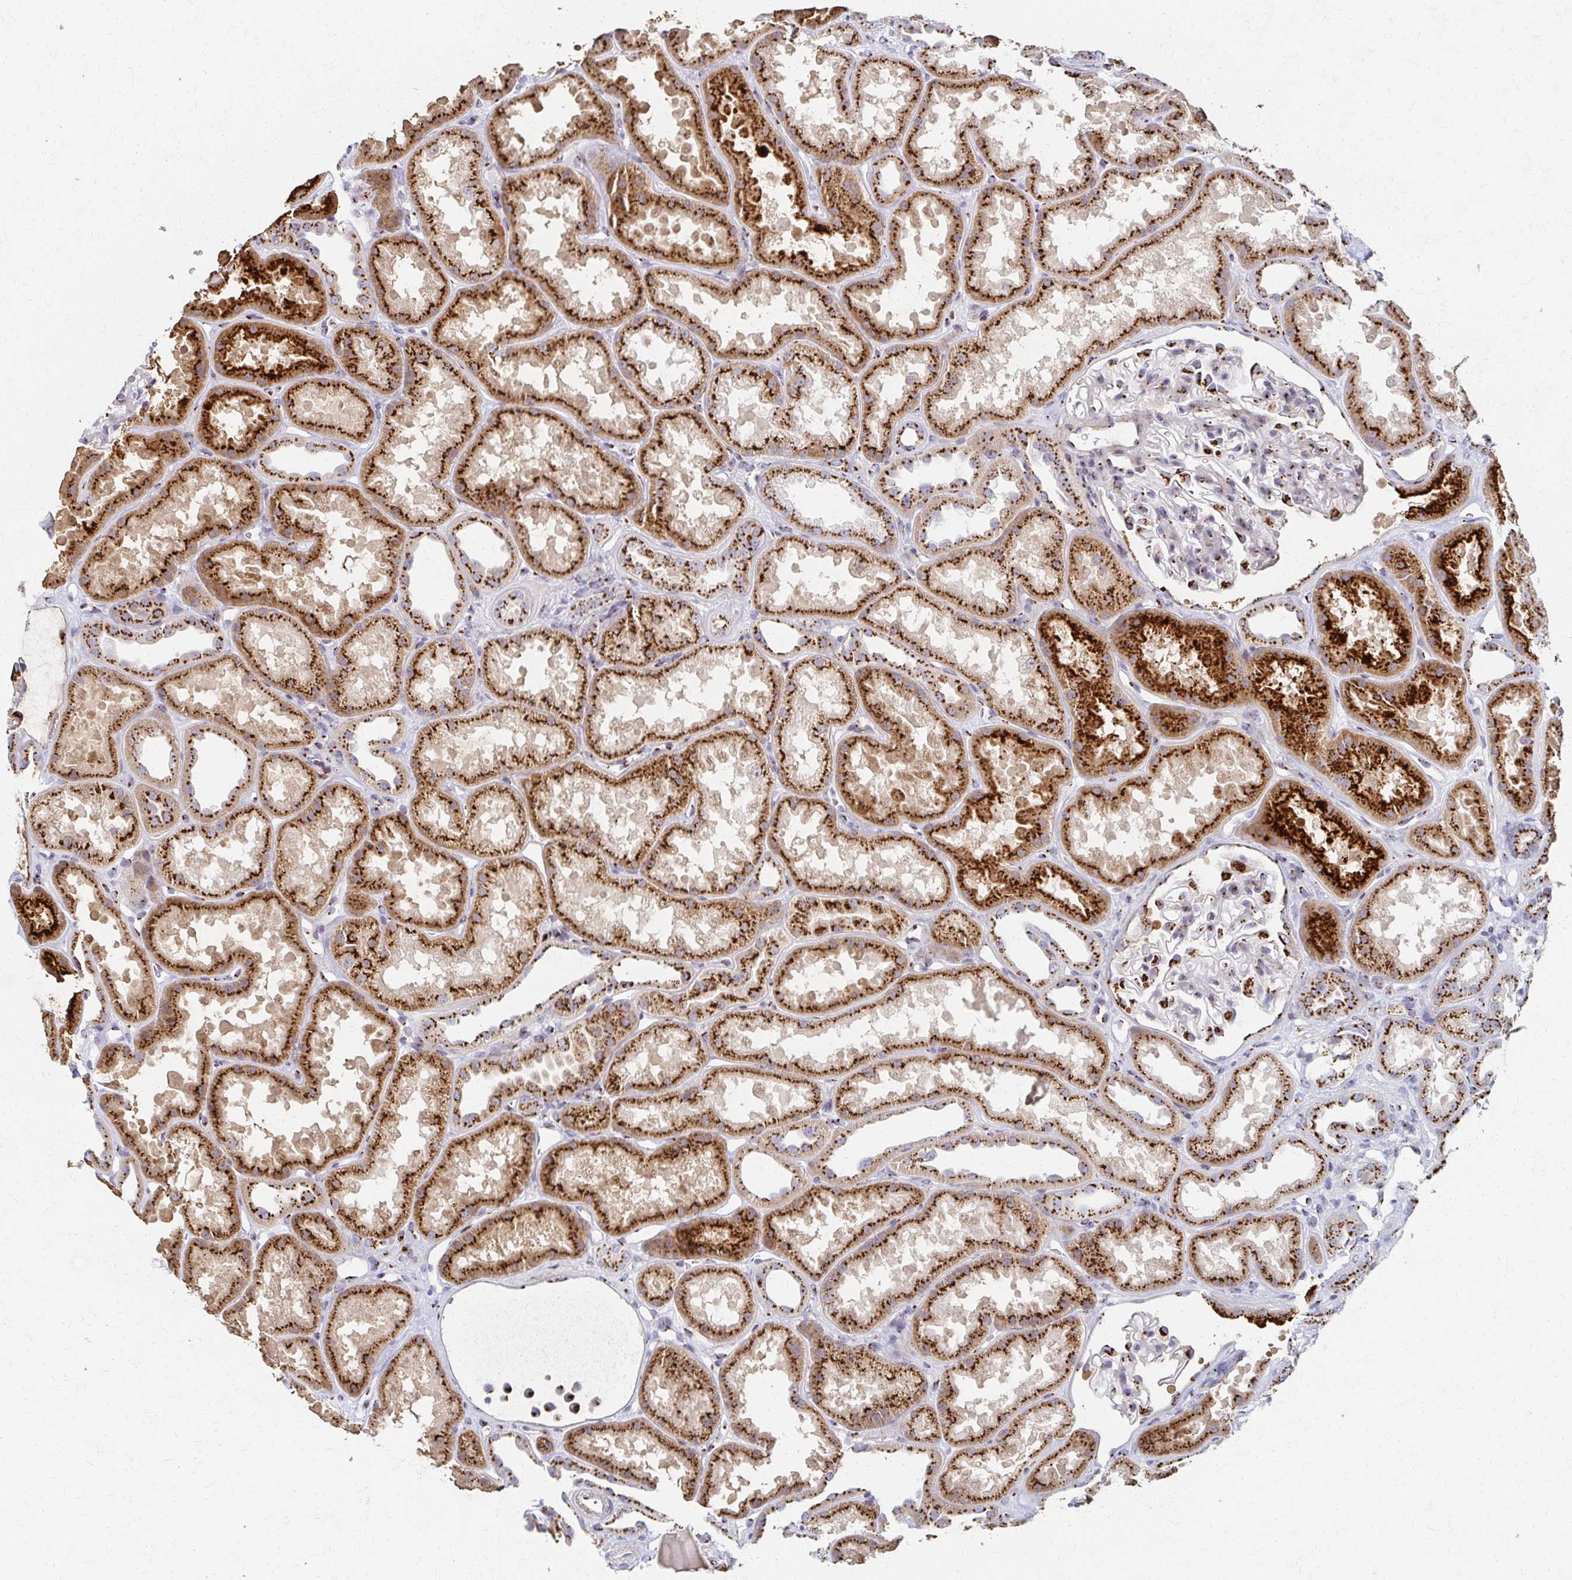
{"staining": {"intensity": "strong", "quantity": "25%-75%", "location": "cytoplasmic/membranous"}, "tissue": "kidney", "cell_type": "Cells in glomeruli", "image_type": "normal", "snomed": [{"axis": "morphology", "description": "Normal tissue, NOS"}, {"axis": "topography", "description": "Kidney"}], "caption": "Immunohistochemistry (DAB (3,3'-diaminobenzidine)) staining of normal kidney shows strong cytoplasmic/membranous protein positivity in approximately 25%-75% of cells in glomeruli.", "gene": "ENSG00000254692", "patient": {"sex": "male", "age": 61}}